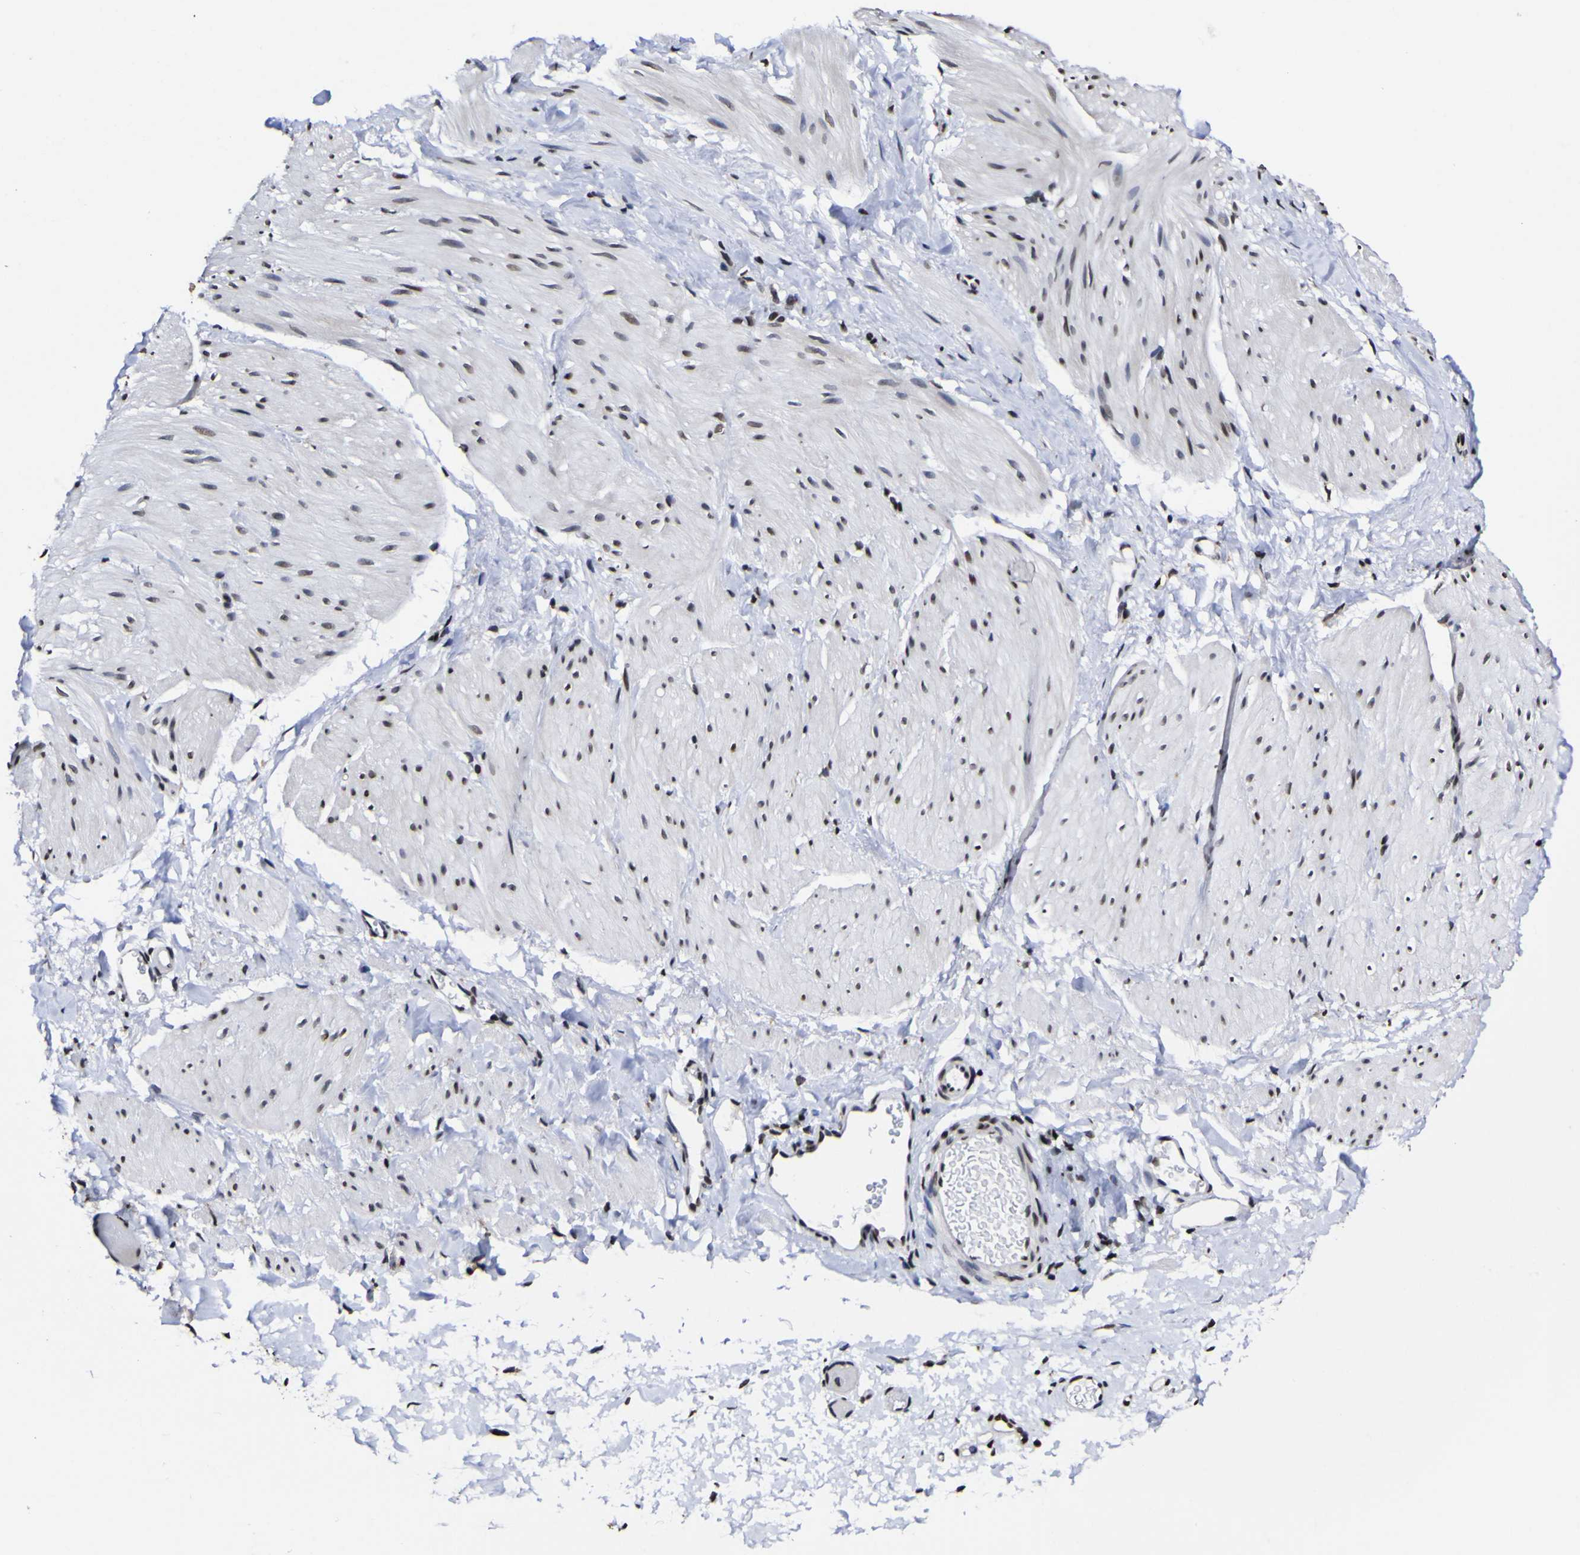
{"staining": {"intensity": "moderate", "quantity": "<25%", "location": "nuclear"}, "tissue": "smooth muscle", "cell_type": "Smooth muscle cells", "image_type": "normal", "snomed": [{"axis": "morphology", "description": "Normal tissue, NOS"}, {"axis": "topography", "description": "Smooth muscle"}], "caption": "This histopathology image reveals benign smooth muscle stained with IHC to label a protein in brown. The nuclear of smooth muscle cells show moderate positivity for the protein. Nuclei are counter-stained blue.", "gene": "PIAS1", "patient": {"sex": "male", "age": 16}}